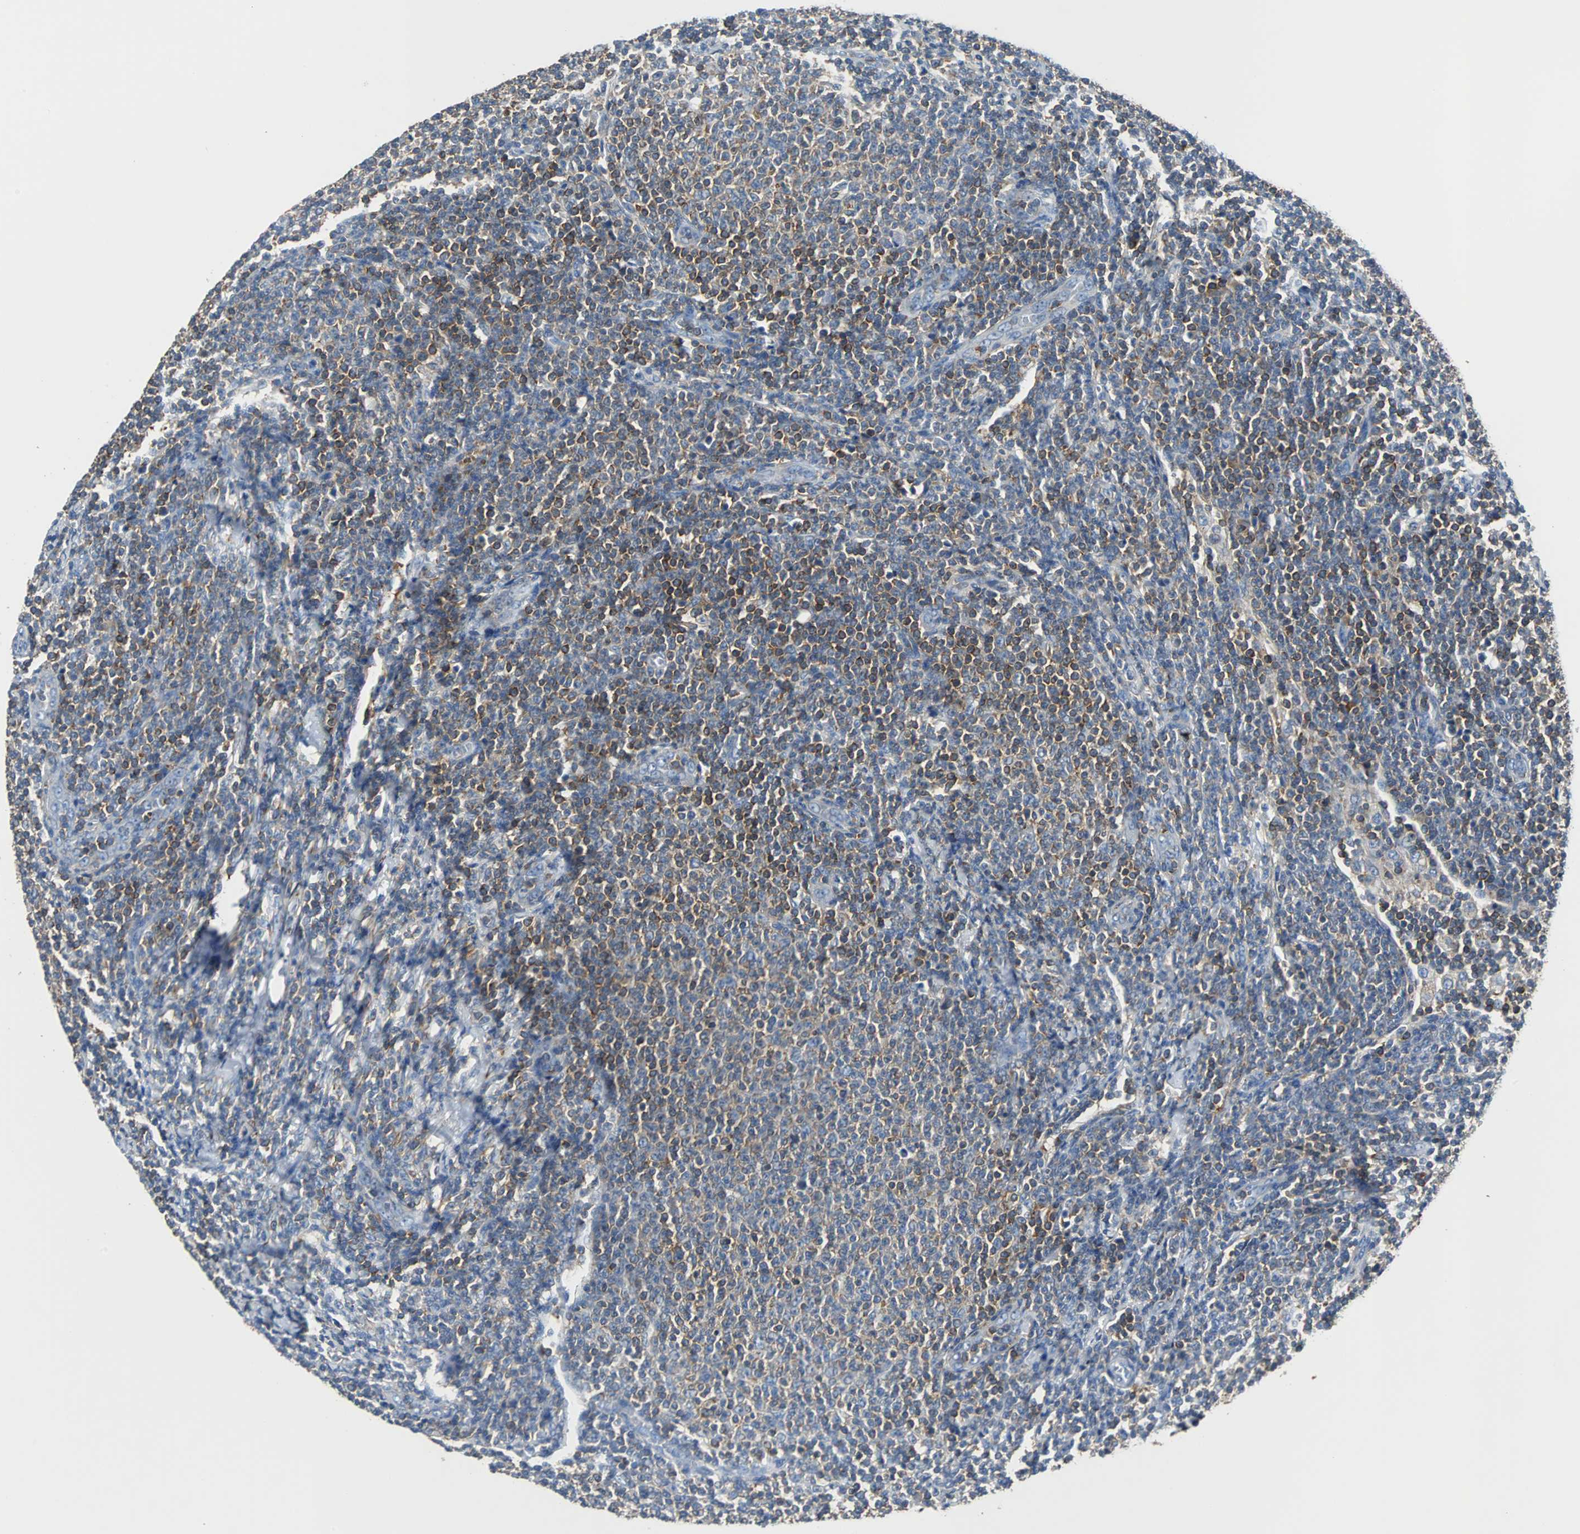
{"staining": {"intensity": "weak", "quantity": "25%-75%", "location": "cytoplasmic/membranous"}, "tissue": "lymphoma", "cell_type": "Tumor cells", "image_type": "cancer", "snomed": [{"axis": "morphology", "description": "Malignant lymphoma, non-Hodgkin's type, Low grade"}, {"axis": "topography", "description": "Lymph node"}], "caption": "A high-resolution micrograph shows immunohistochemistry staining of low-grade malignant lymphoma, non-Hodgkin's type, which demonstrates weak cytoplasmic/membranous expression in approximately 25%-75% of tumor cells. Nuclei are stained in blue.", "gene": "TSC22D4", "patient": {"sex": "male", "age": 66}}